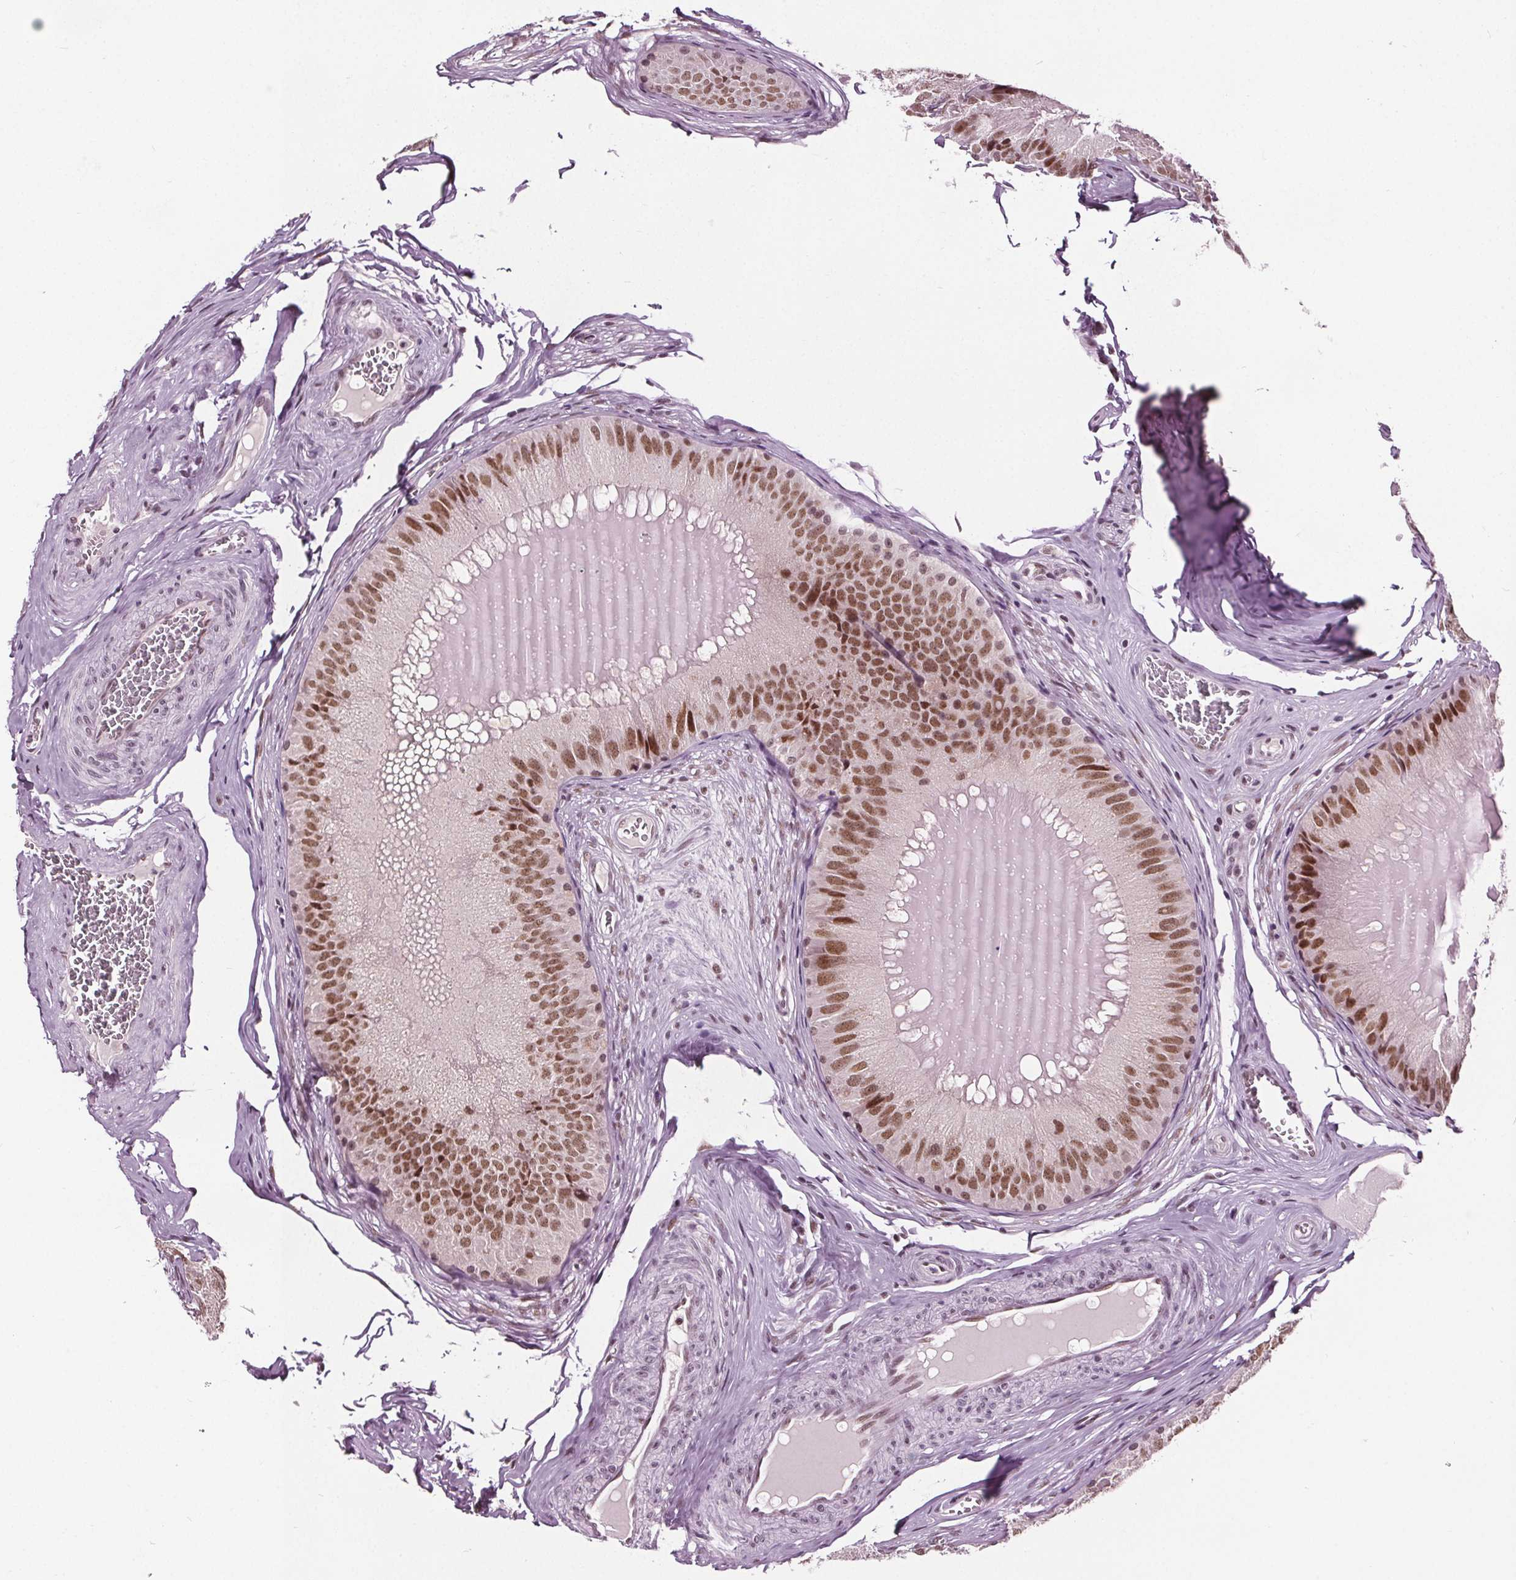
{"staining": {"intensity": "moderate", "quantity": ">75%", "location": "nuclear"}, "tissue": "epididymis", "cell_type": "Glandular cells", "image_type": "normal", "snomed": [{"axis": "morphology", "description": "Normal tissue, NOS"}, {"axis": "topography", "description": "Epididymis, spermatic cord, NOS"}], "caption": "This image reveals IHC staining of unremarkable epididymis, with medium moderate nuclear staining in approximately >75% of glandular cells.", "gene": "IWS1", "patient": {"sex": "male", "age": 39}}